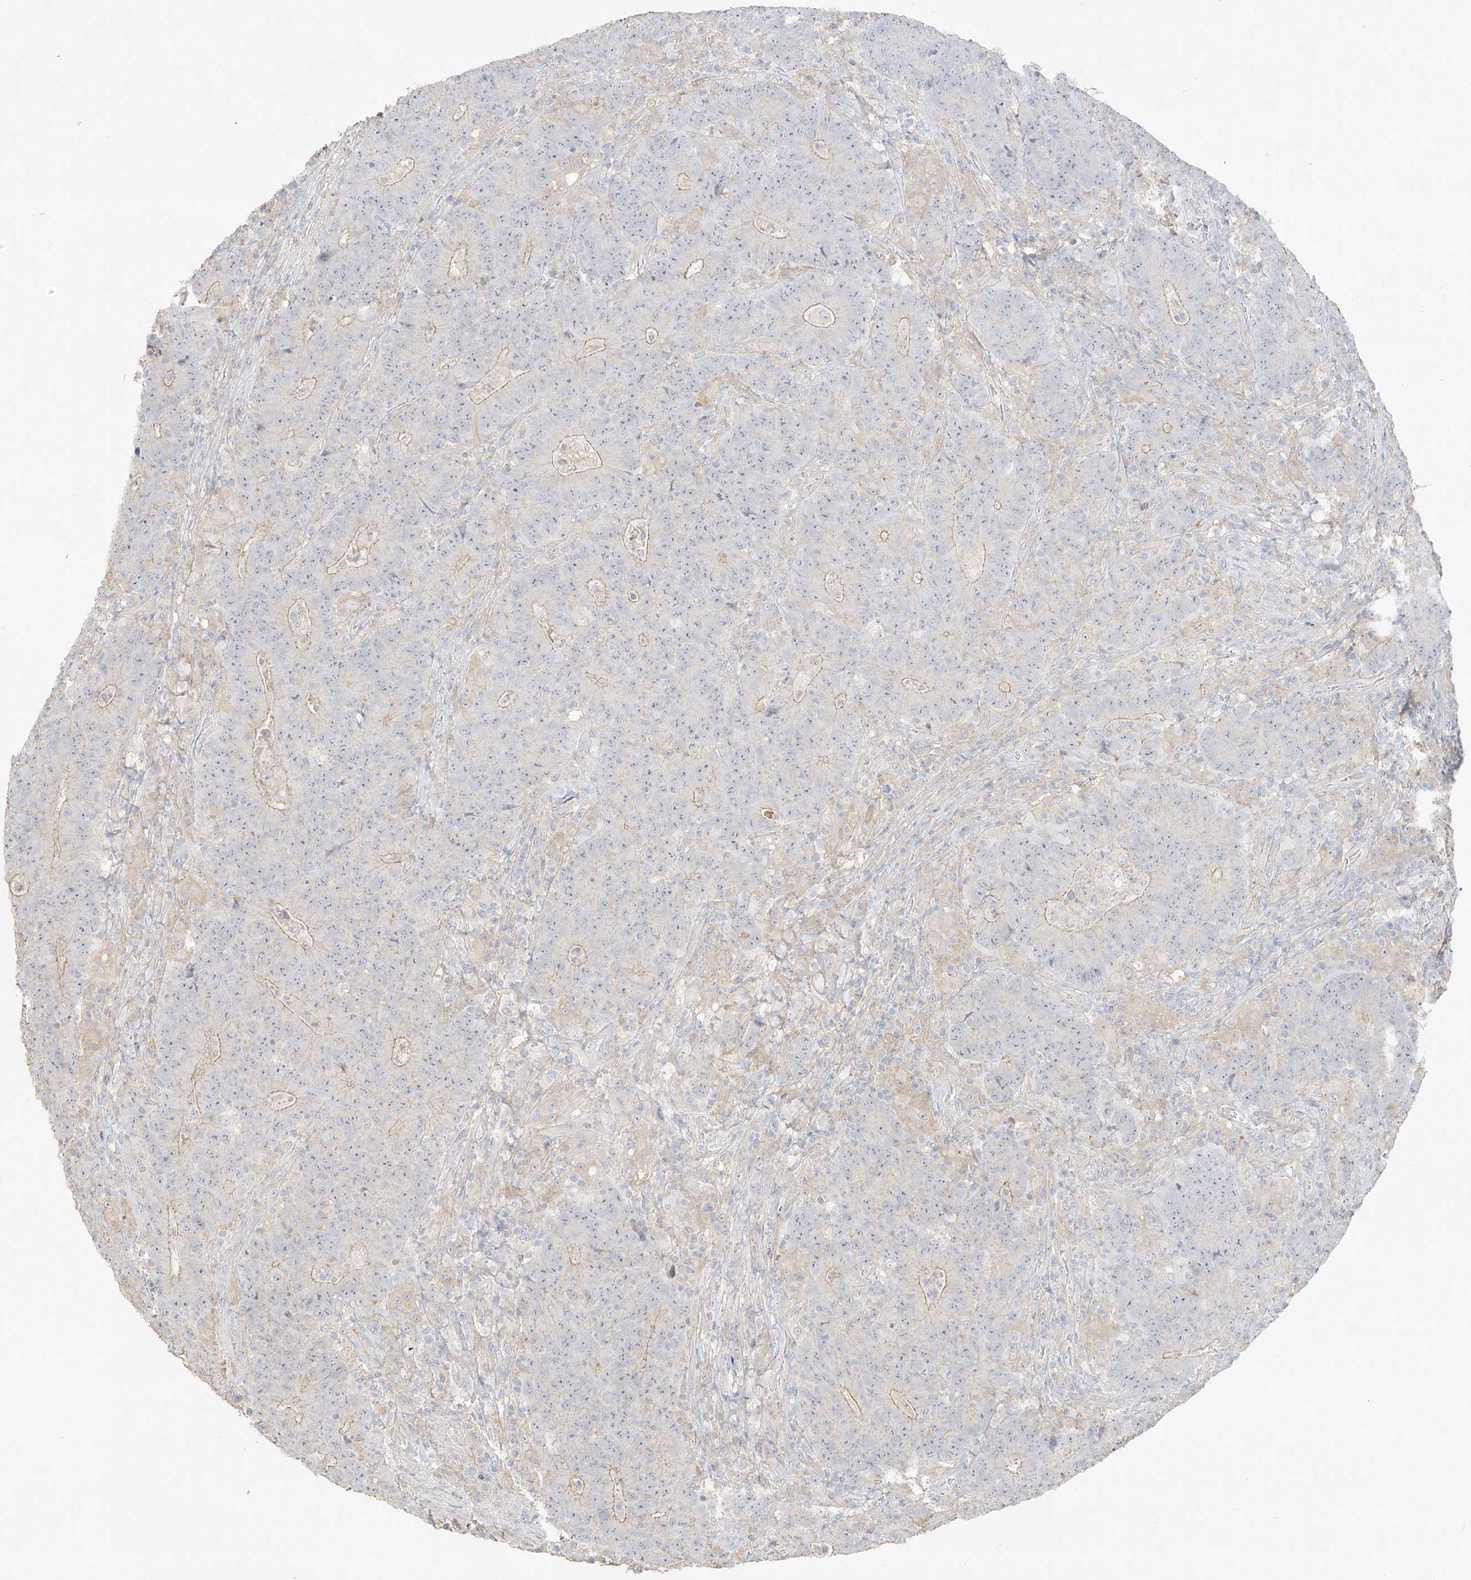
{"staining": {"intensity": "weak", "quantity": ">75%", "location": "cytoplasmic/membranous"}, "tissue": "colorectal cancer", "cell_type": "Tumor cells", "image_type": "cancer", "snomed": [{"axis": "morphology", "description": "Normal tissue, NOS"}, {"axis": "morphology", "description": "Adenocarcinoma, NOS"}, {"axis": "topography", "description": "Colon"}], "caption": "Colorectal adenocarcinoma was stained to show a protein in brown. There is low levels of weak cytoplasmic/membranous expression in approximately >75% of tumor cells.", "gene": "ZBTB41", "patient": {"sex": "female", "age": 75}}